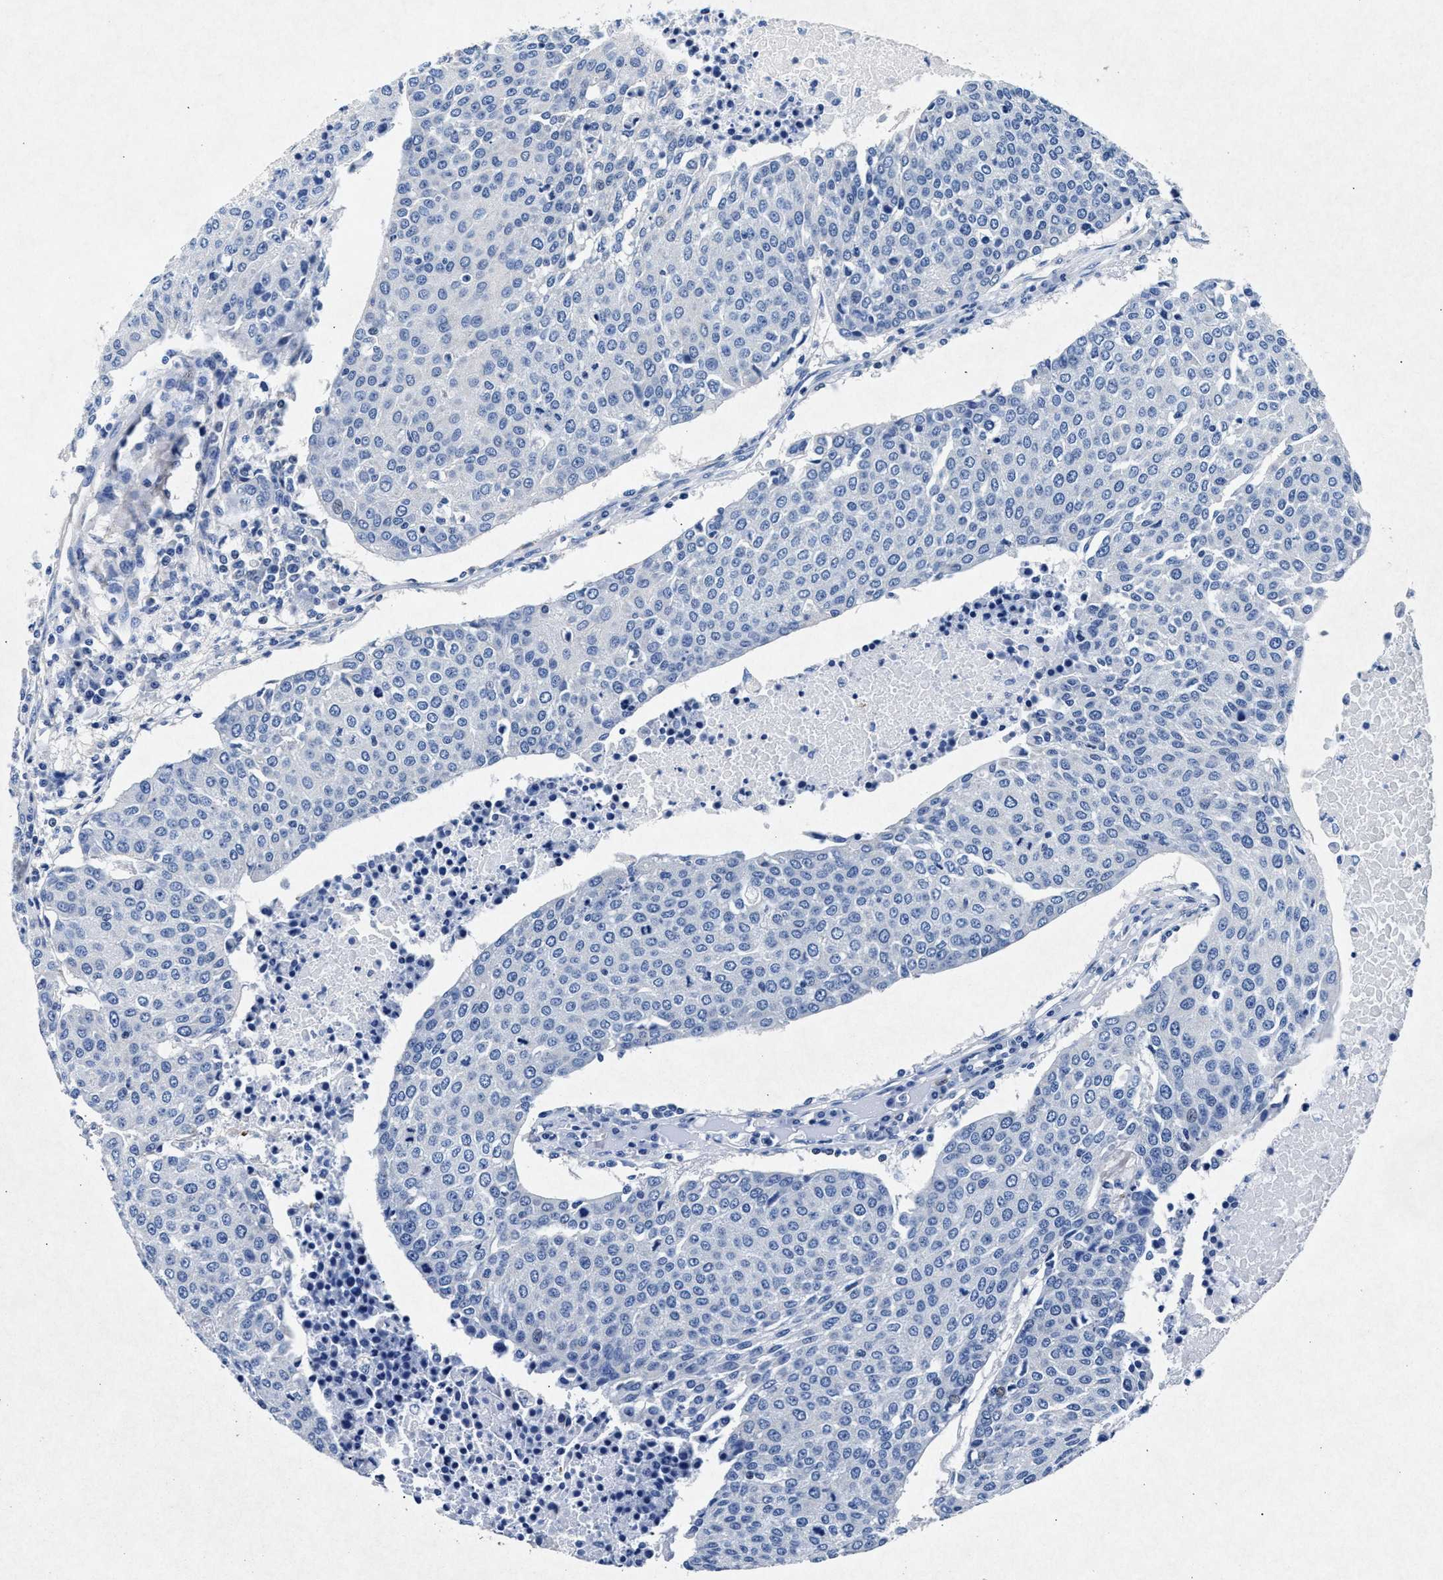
{"staining": {"intensity": "negative", "quantity": "none", "location": "none"}, "tissue": "urothelial cancer", "cell_type": "Tumor cells", "image_type": "cancer", "snomed": [{"axis": "morphology", "description": "Urothelial carcinoma, High grade"}, {"axis": "topography", "description": "Urinary bladder"}], "caption": "A high-resolution micrograph shows IHC staining of urothelial cancer, which reveals no significant expression in tumor cells.", "gene": "MAP6", "patient": {"sex": "female", "age": 85}}